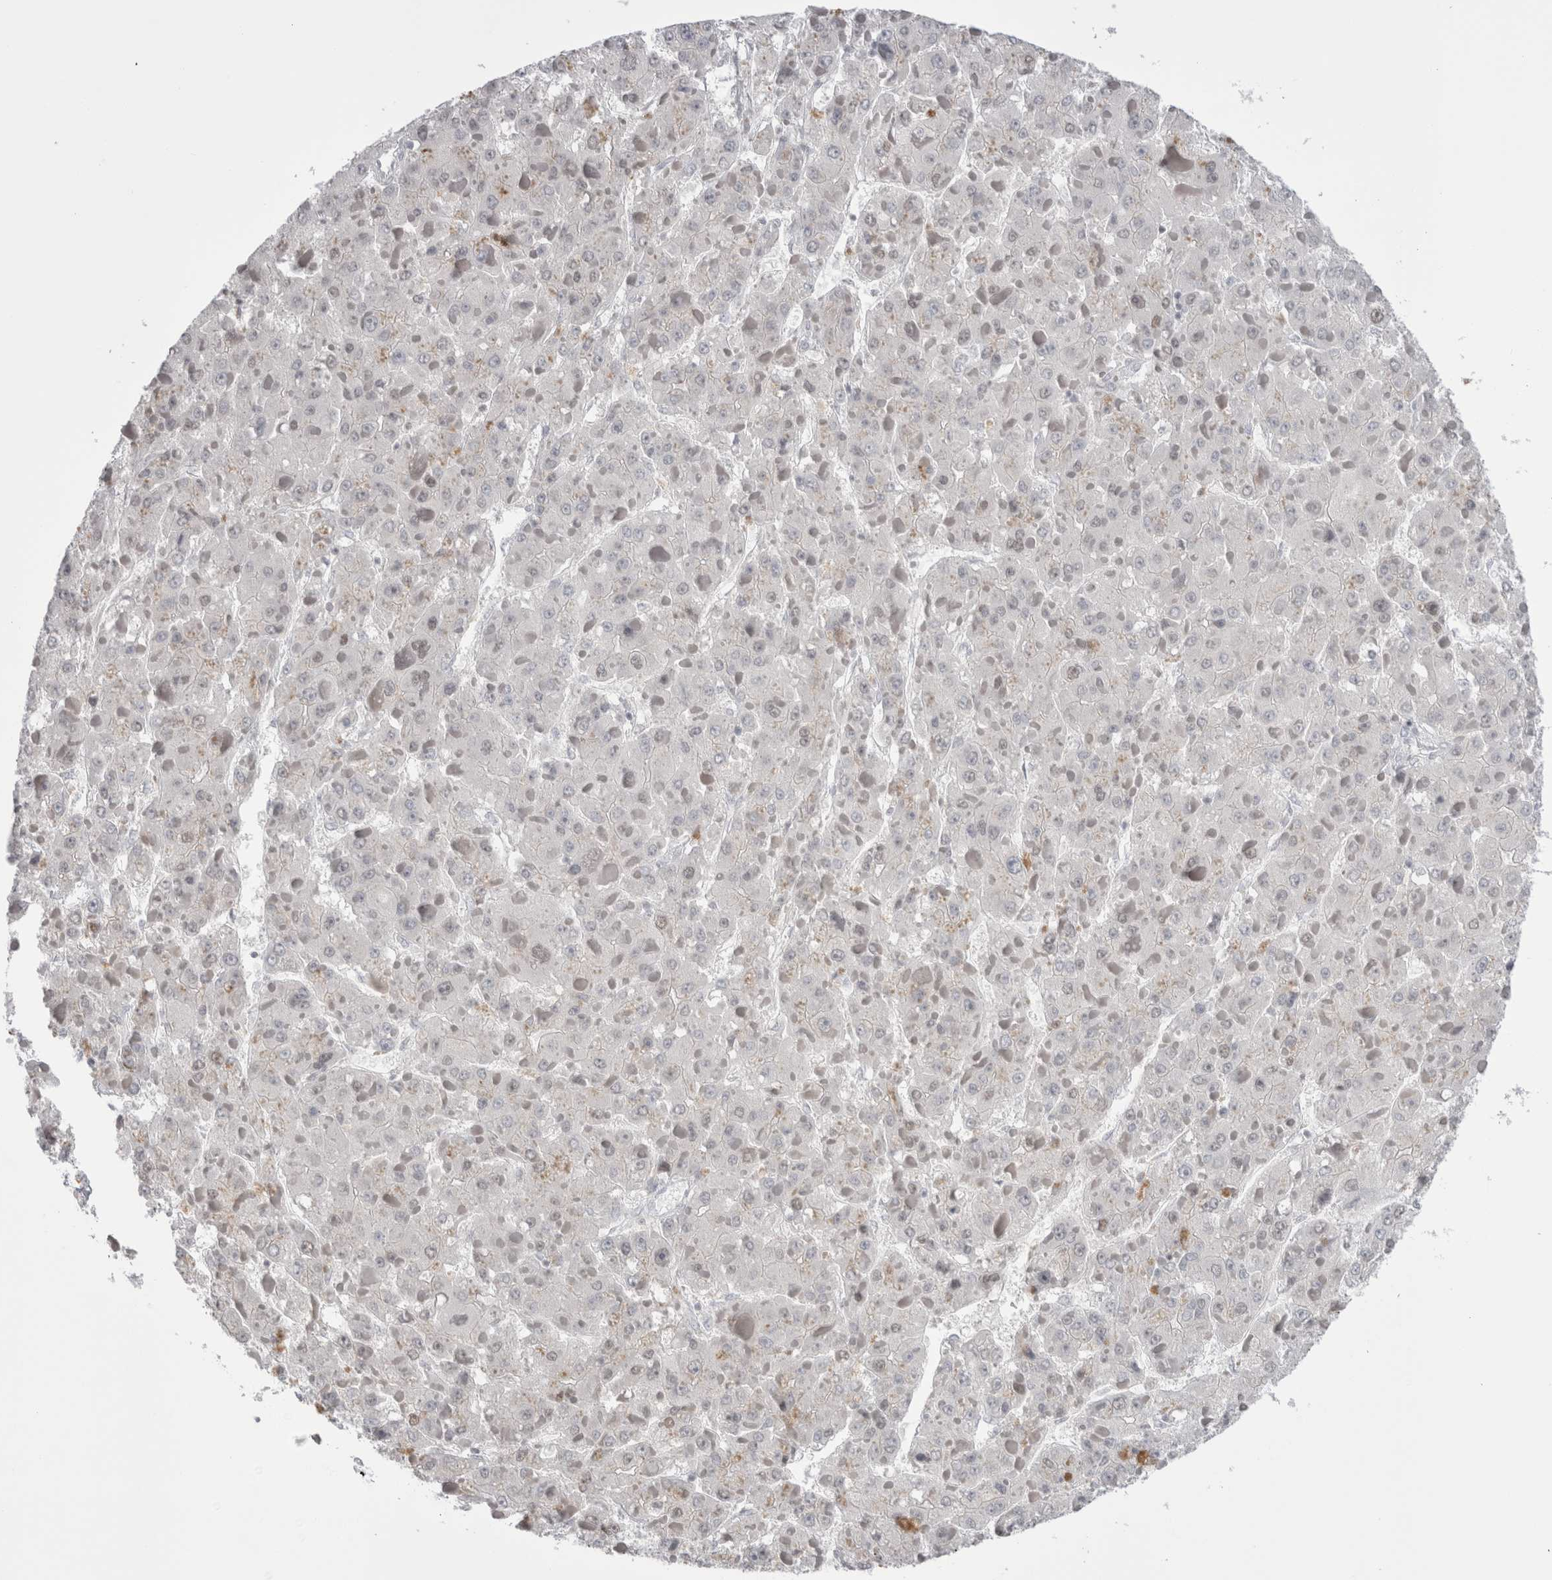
{"staining": {"intensity": "negative", "quantity": "none", "location": "none"}, "tissue": "liver cancer", "cell_type": "Tumor cells", "image_type": "cancer", "snomed": [{"axis": "morphology", "description": "Carcinoma, Hepatocellular, NOS"}, {"axis": "topography", "description": "Liver"}], "caption": "This is an immunohistochemistry (IHC) micrograph of hepatocellular carcinoma (liver). There is no staining in tumor cells.", "gene": "FNDC8", "patient": {"sex": "female", "age": 73}}